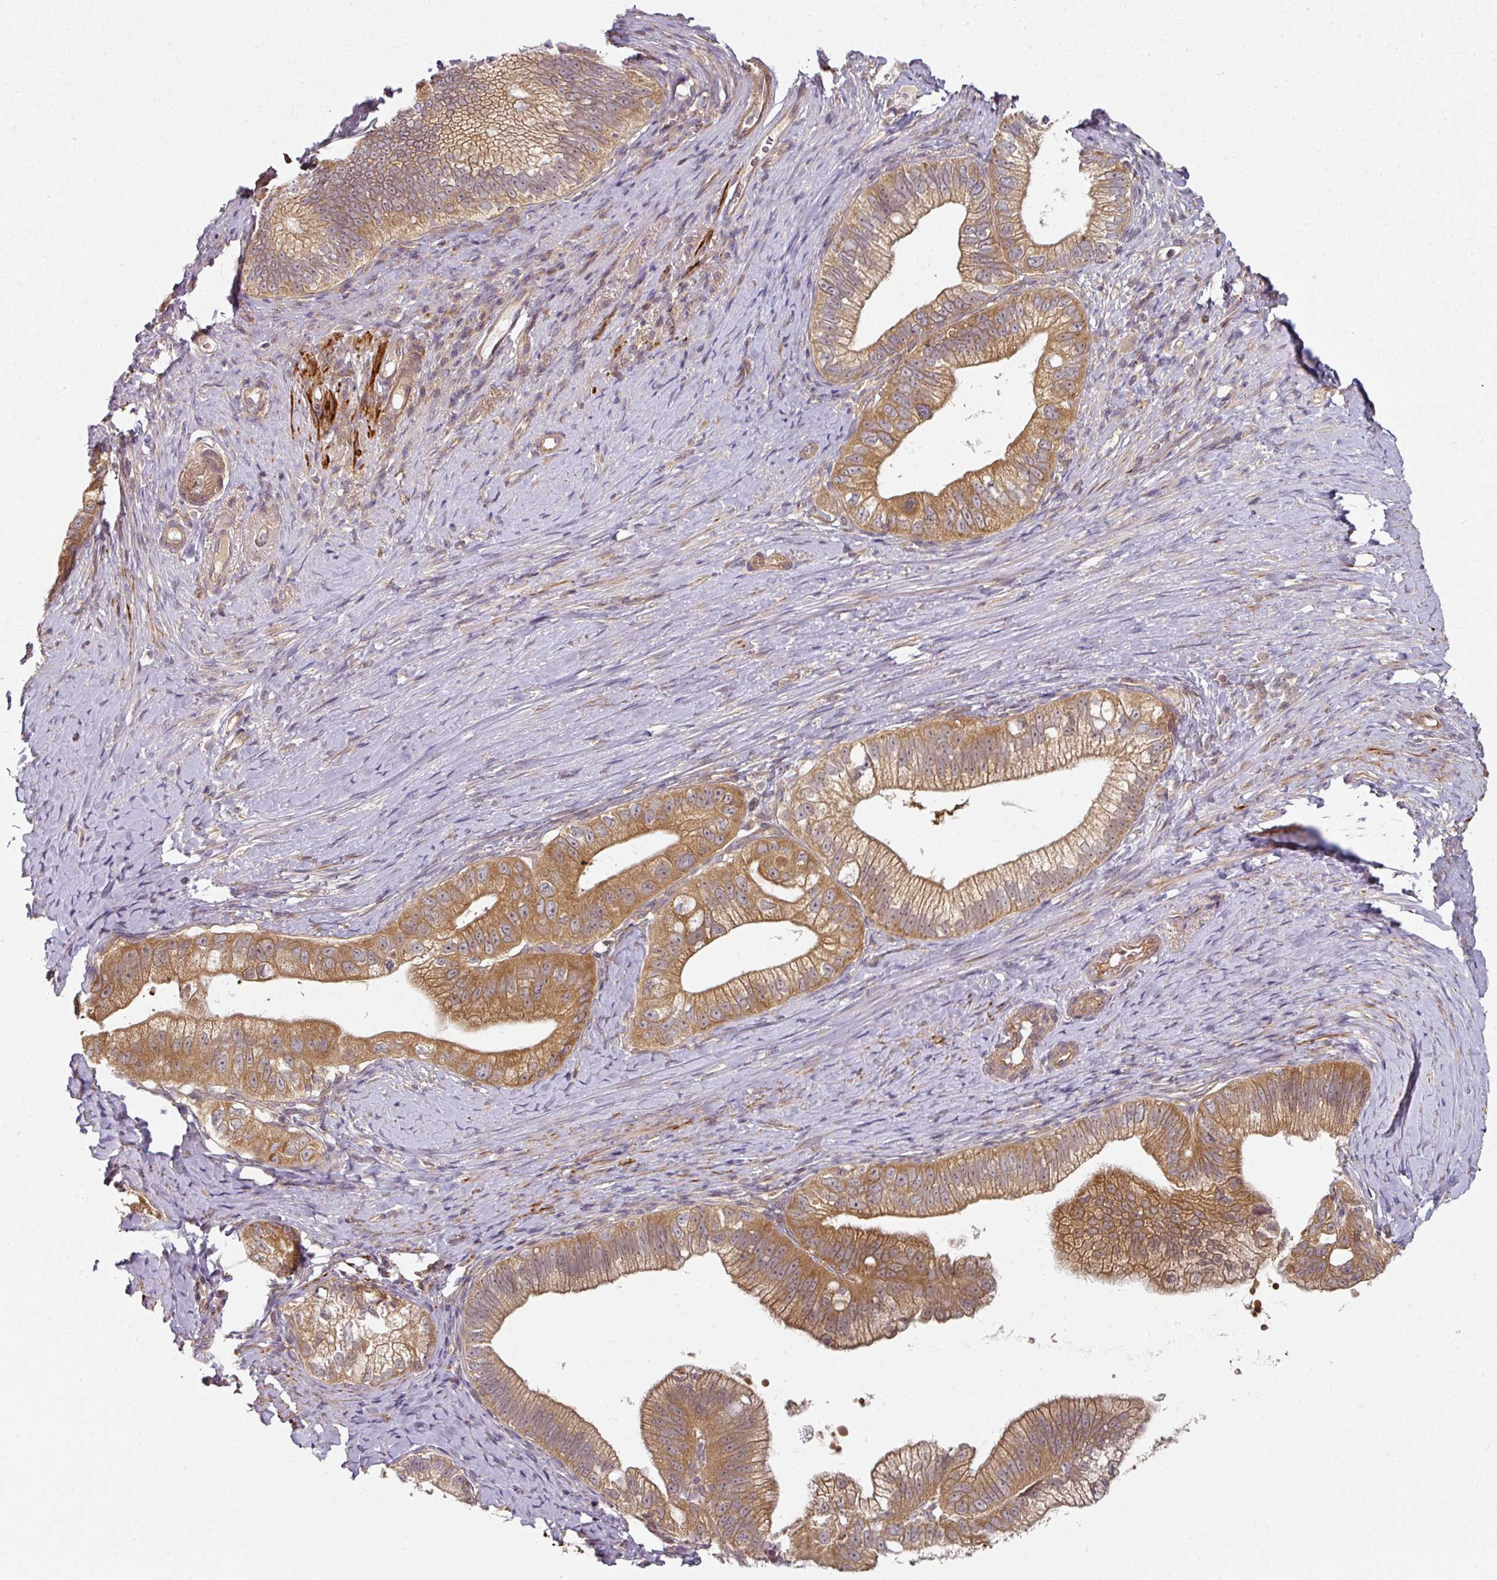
{"staining": {"intensity": "moderate", "quantity": ">75%", "location": "cytoplasmic/membranous"}, "tissue": "pancreatic cancer", "cell_type": "Tumor cells", "image_type": "cancer", "snomed": [{"axis": "morphology", "description": "Adenocarcinoma, NOS"}, {"axis": "topography", "description": "Pancreas"}], "caption": "There is medium levels of moderate cytoplasmic/membranous expression in tumor cells of adenocarcinoma (pancreatic), as demonstrated by immunohistochemical staining (brown color).", "gene": "MAP2K2", "patient": {"sex": "male", "age": 70}}